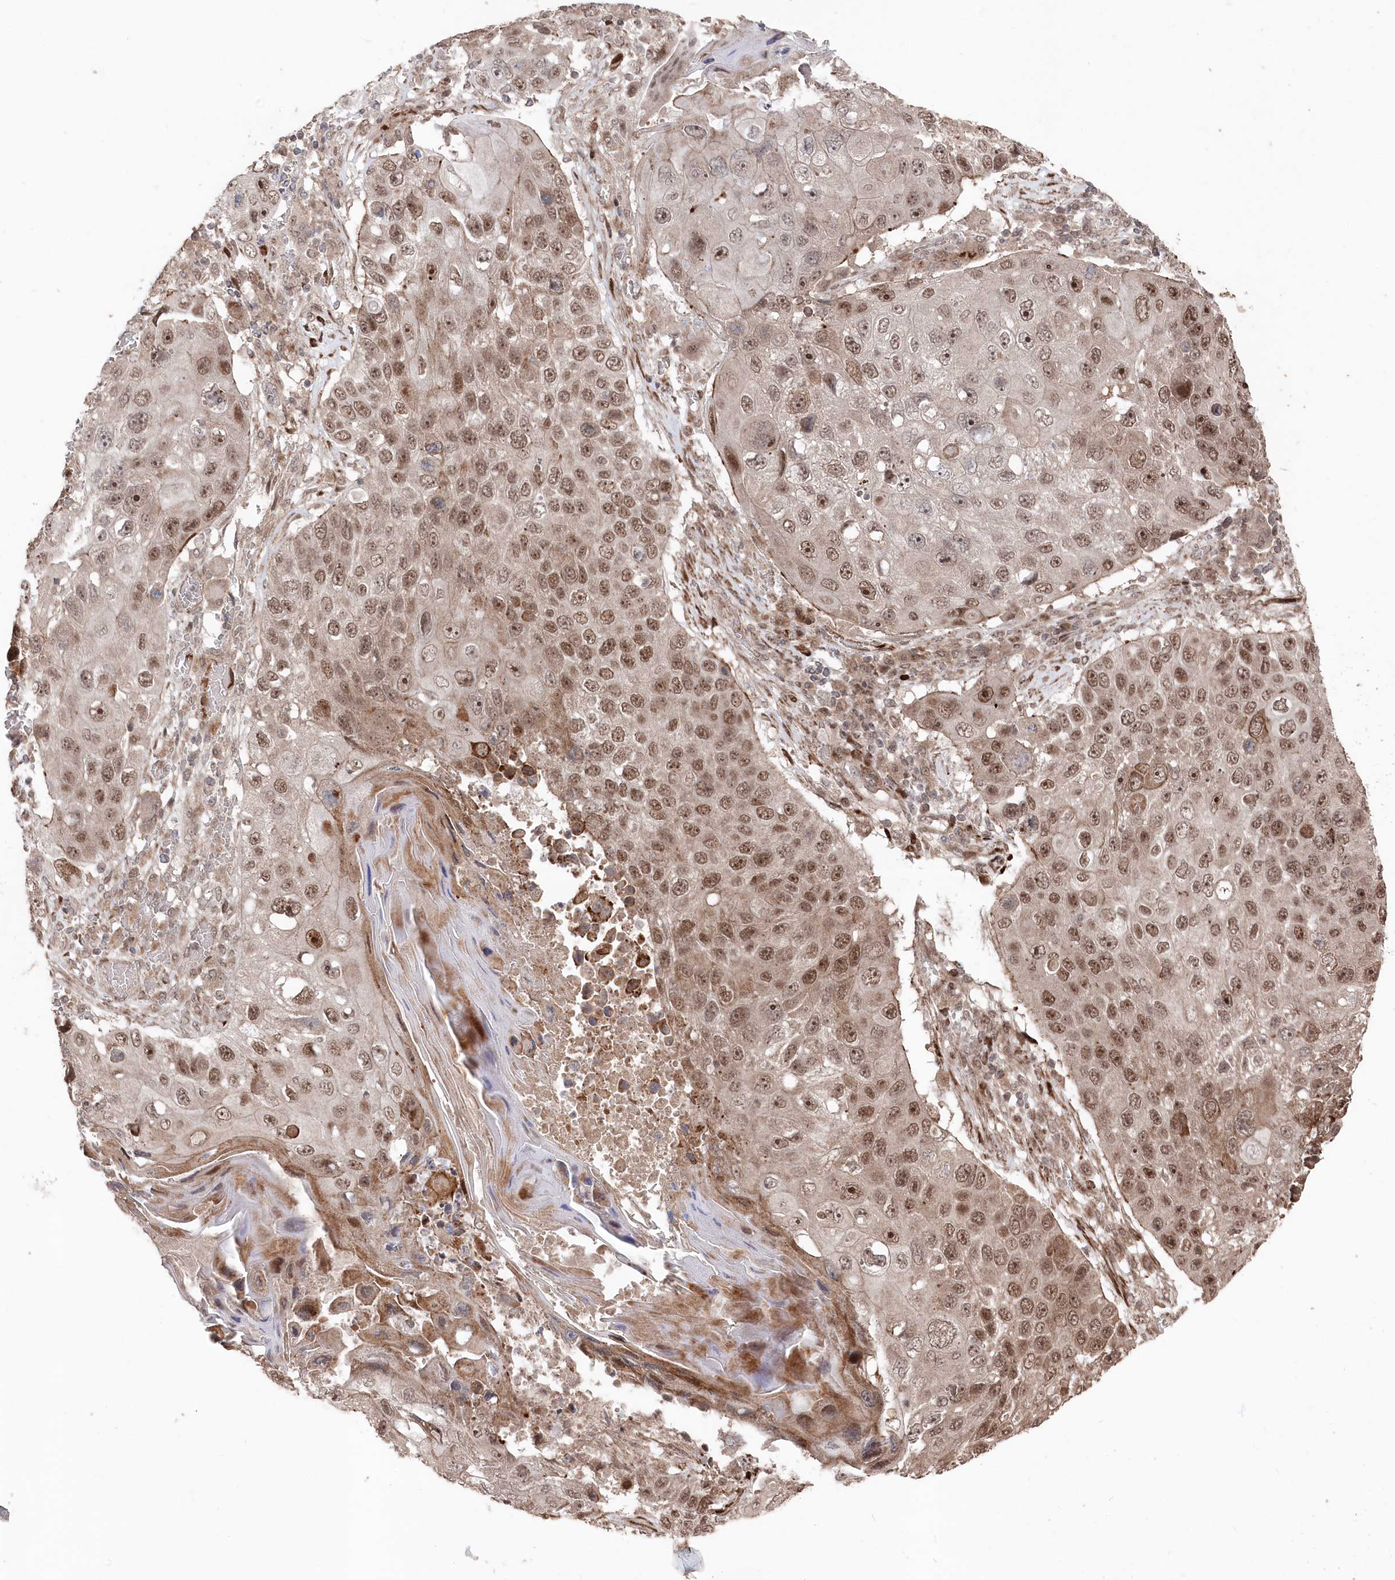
{"staining": {"intensity": "moderate", "quantity": ">75%", "location": "nuclear"}, "tissue": "lung cancer", "cell_type": "Tumor cells", "image_type": "cancer", "snomed": [{"axis": "morphology", "description": "Squamous cell carcinoma, NOS"}, {"axis": "topography", "description": "Lung"}], "caption": "Immunohistochemical staining of human lung cancer (squamous cell carcinoma) displays medium levels of moderate nuclear protein staining in approximately >75% of tumor cells.", "gene": "POLR3A", "patient": {"sex": "male", "age": 61}}